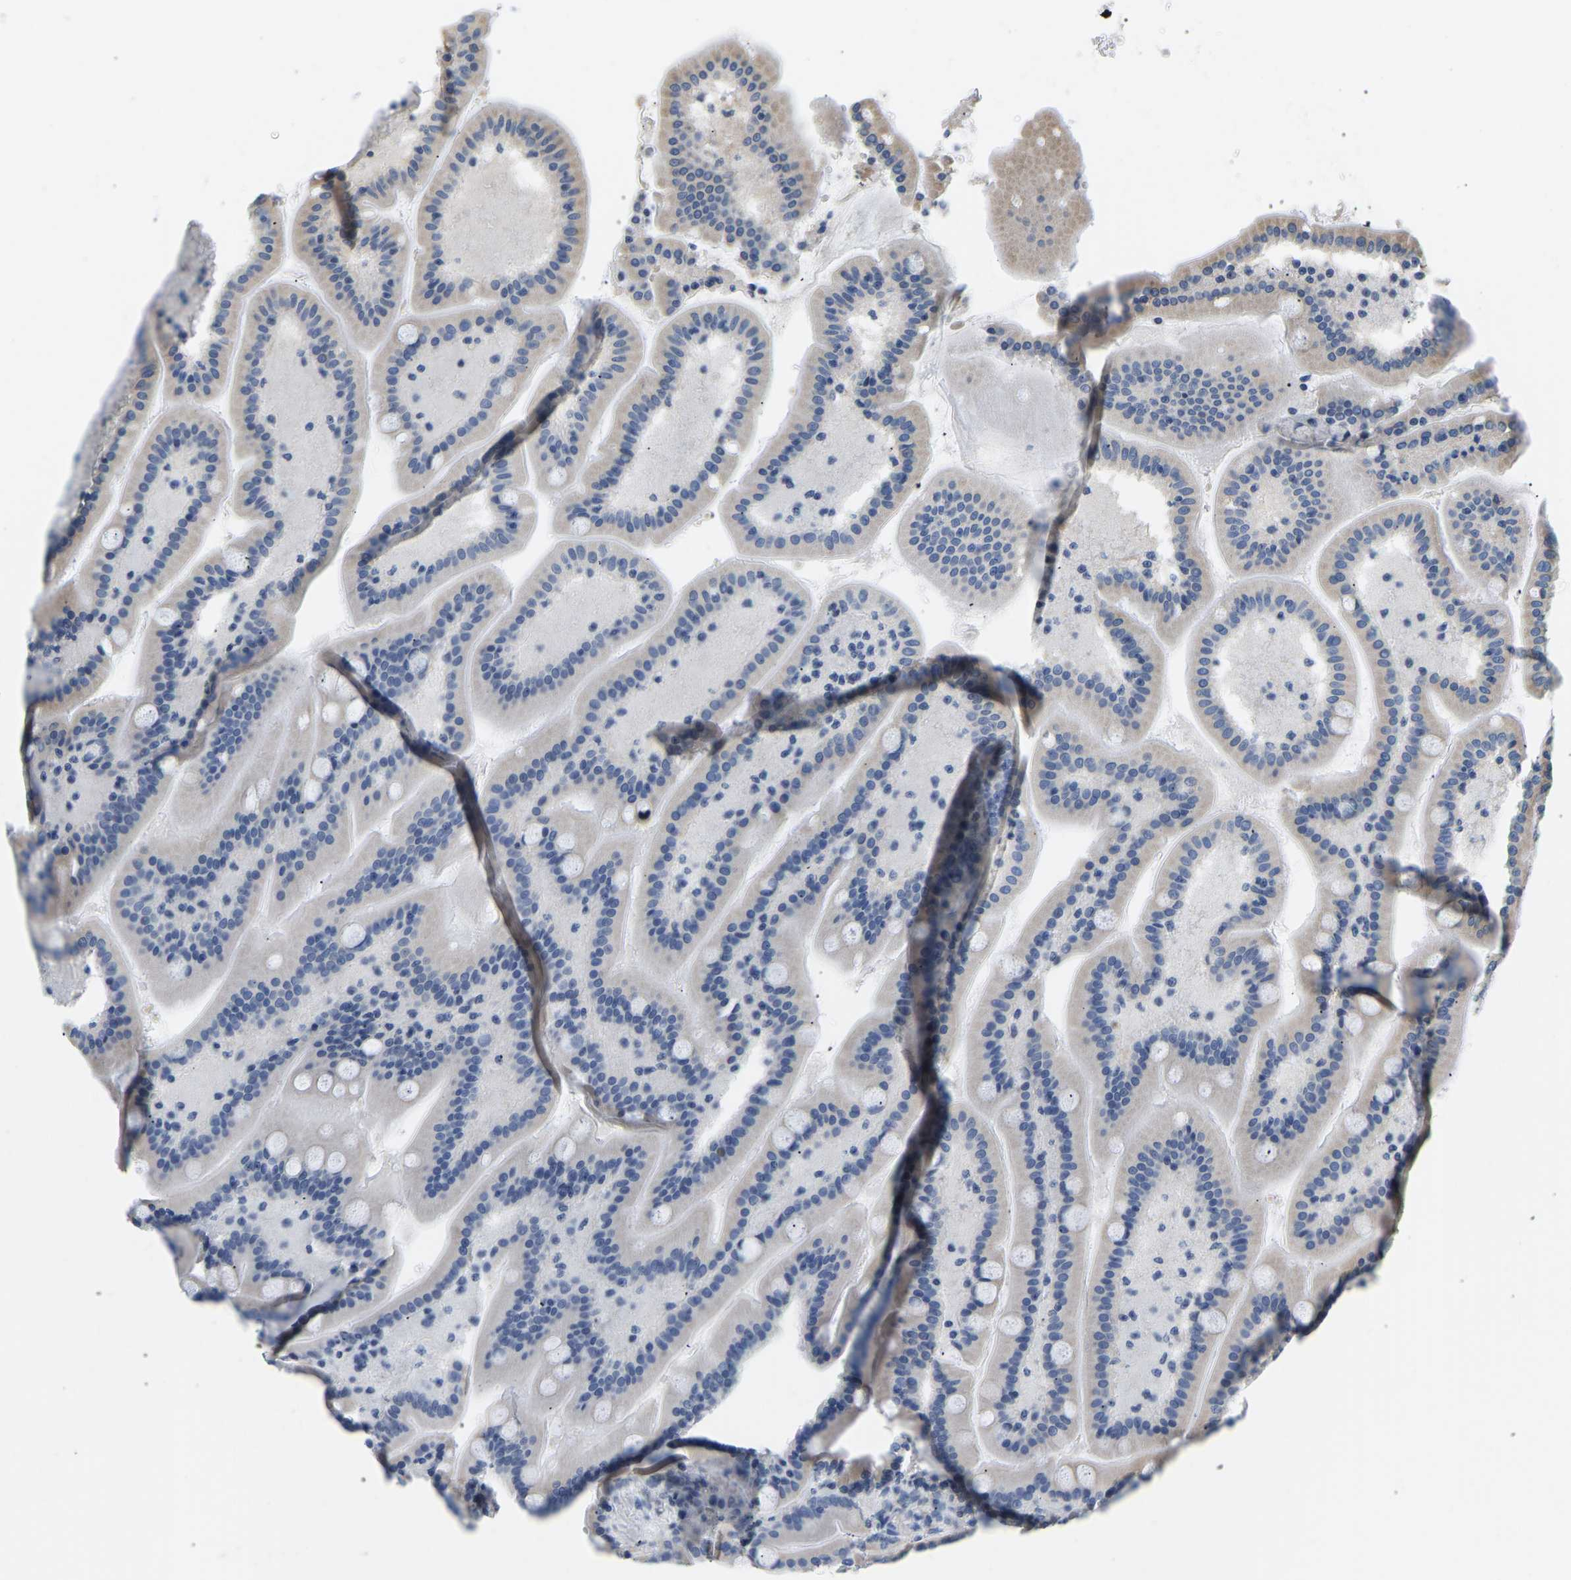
{"staining": {"intensity": "negative", "quantity": "none", "location": "none"}, "tissue": "duodenum", "cell_type": "Glandular cells", "image_type": "normal", "snomed": [{"axis": "morphology", "description": "Normal tissue, NOS"}, {"axis": "topography", "description": "Duodenum"}], "caption": "The micrograph shows no significant staining in glandular cells of duodenum. The staining was performed using DAB to visualize the protein expression in brown, while the nuclei were stained in blue with hematoxylin (Magnification: 20x).", "gene": "VRK1", "patient": {"sex": "male", "age": 54}}